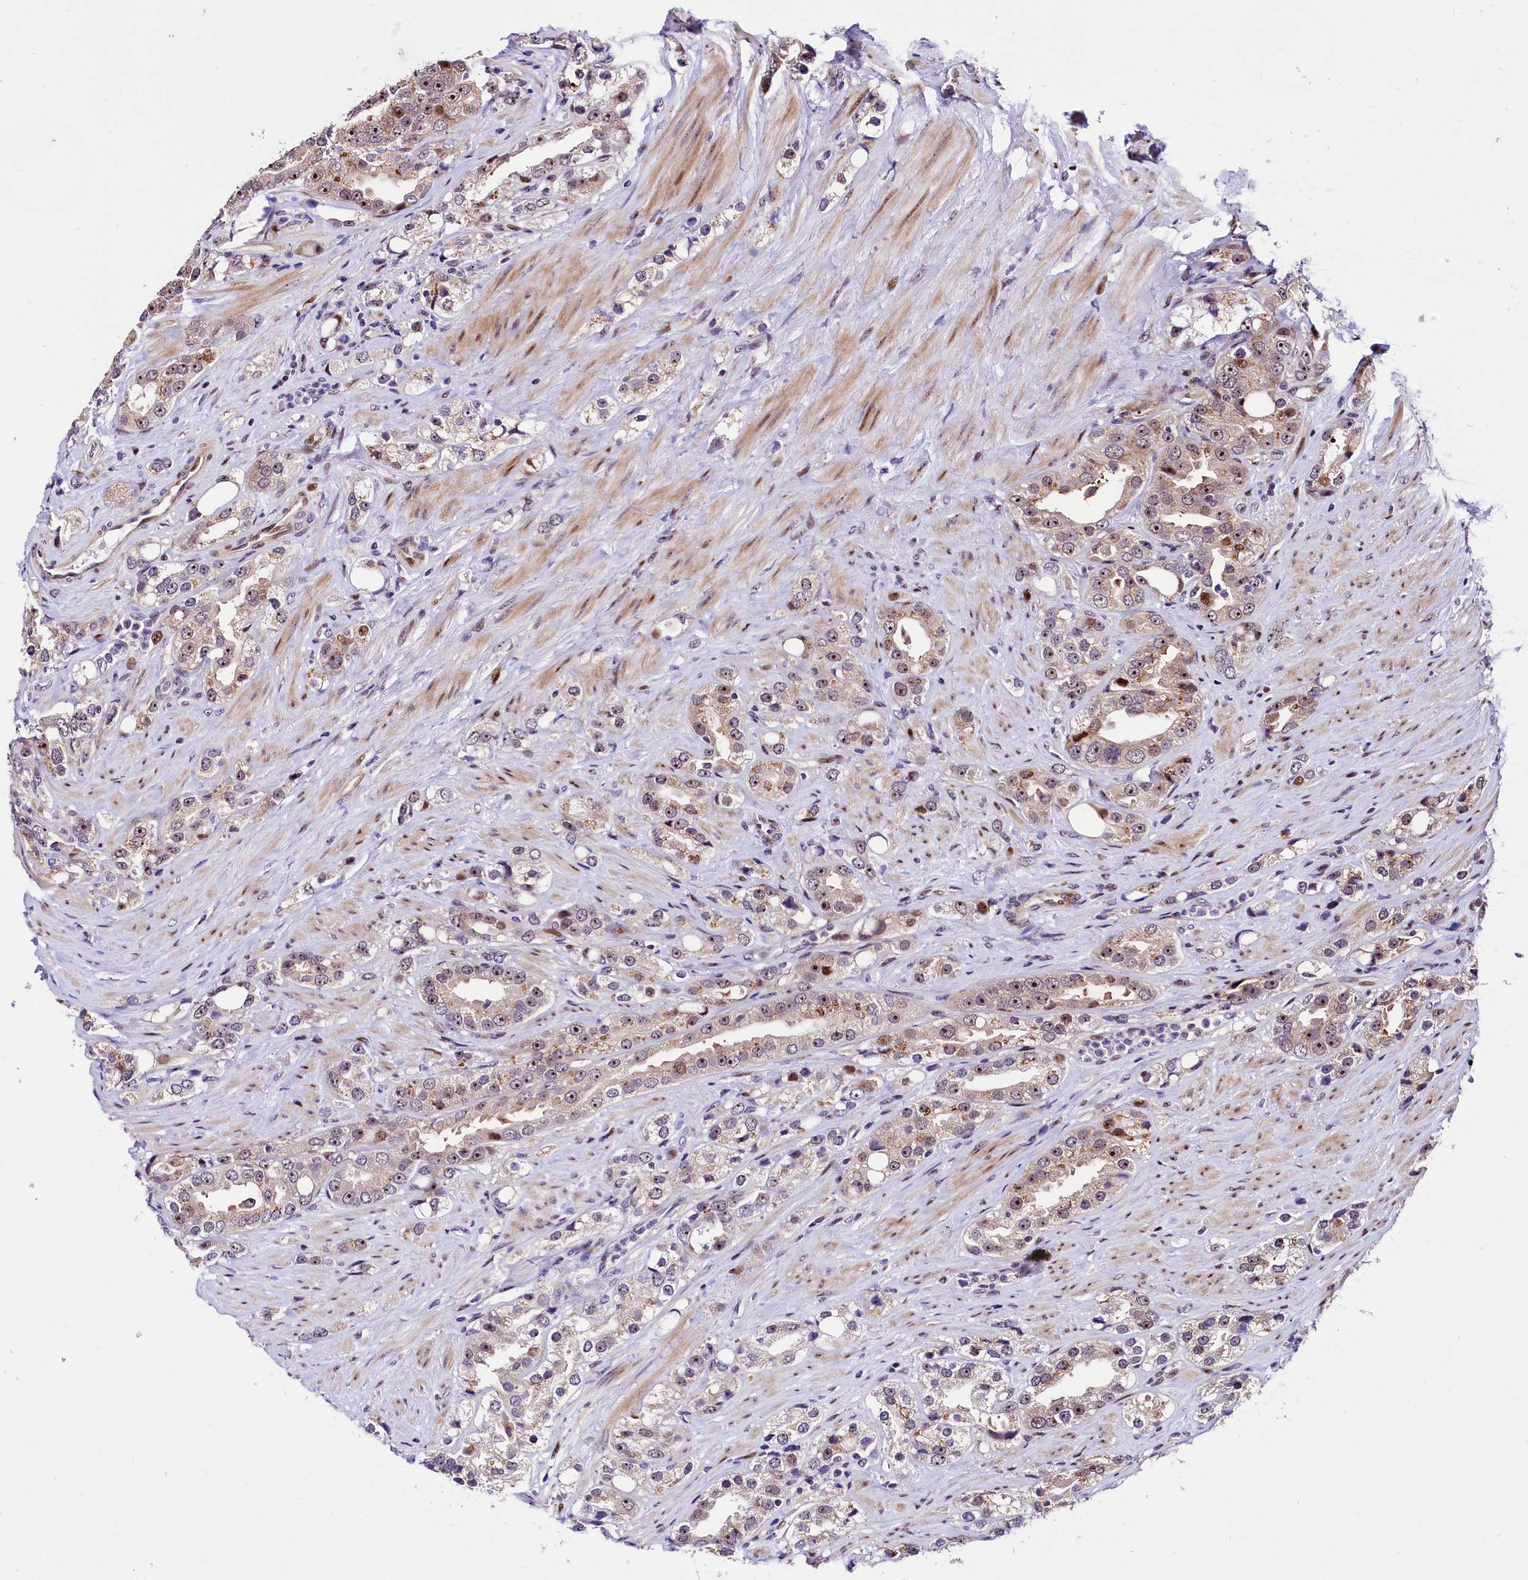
{"staining": {"intensity": "moderate", "quantity": "25%-75%", "location": "cytoplasmic/membranous,nuclear"}, "tissue": "prostate cancer", "cell_type": "Tumor cells", "image_type": "cancer", "snomed": [{"axis": "morphology", "description": "Adenocarcinoma, NOS"}, {"axis": "topography", "description": "Prostate"}], "caption": "Human prostate cancer stained with a brown dye displays moderate cytoplasmic/membranous and nuclear positive staining in approximately 25%-75% of tumor cells.", "gene": "TRMT112", "patient": {"sex": "male", "age": 79}}